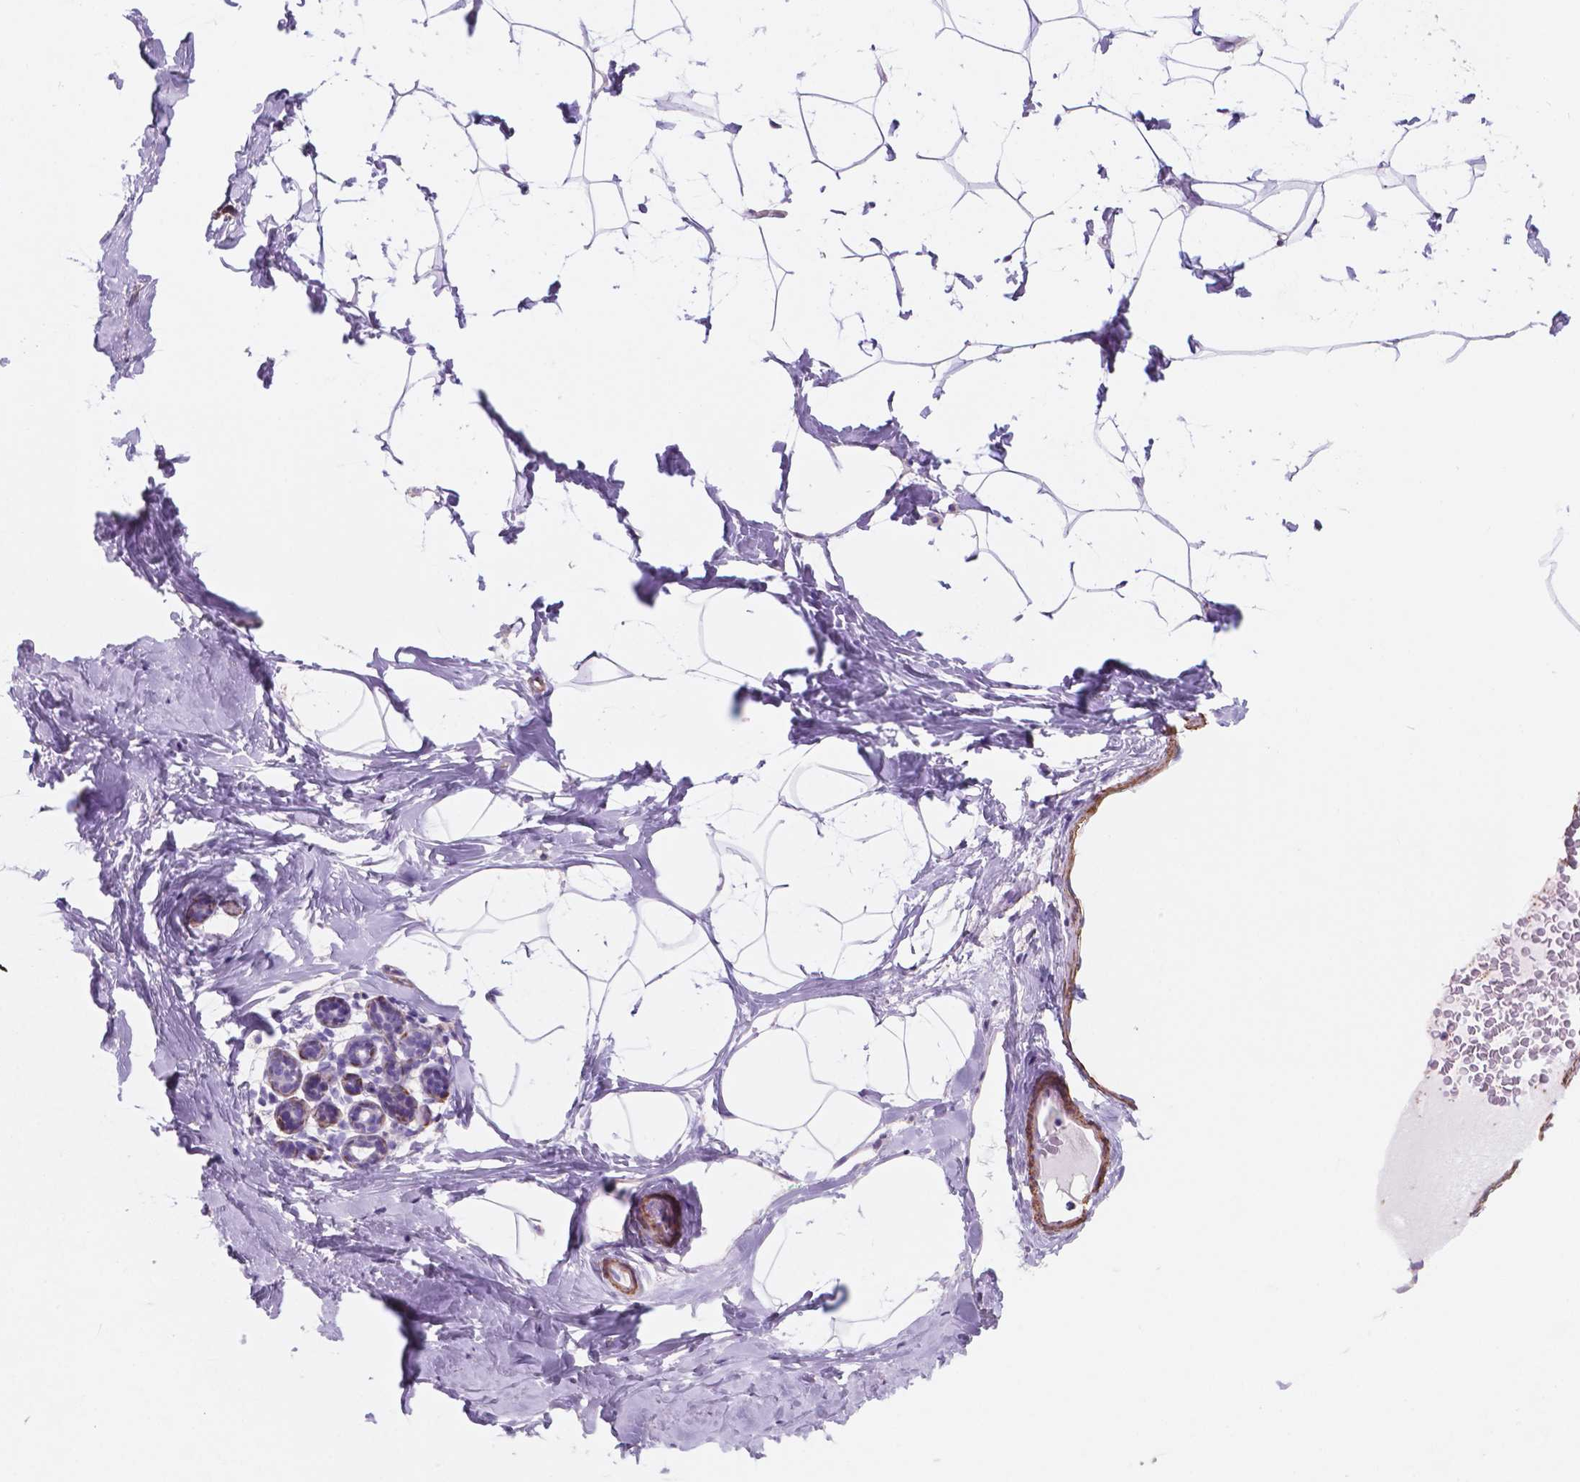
{"staining": {"intensity": "negative", "quantity": "none", "location": "none"}, "tissue": "breast", "cell_type": "Adipocytes", "image_type": "normal", "snomed": [{"axis": "morphology", "description": "Normal tissue, NOS"}, {"axis": "topography", "description": "Breast"}], "caption": "Adipocytes show no significant protein expression in normal breast.", "gene": "TOR2A", "patient": {"sex": "female", "age": 32}}